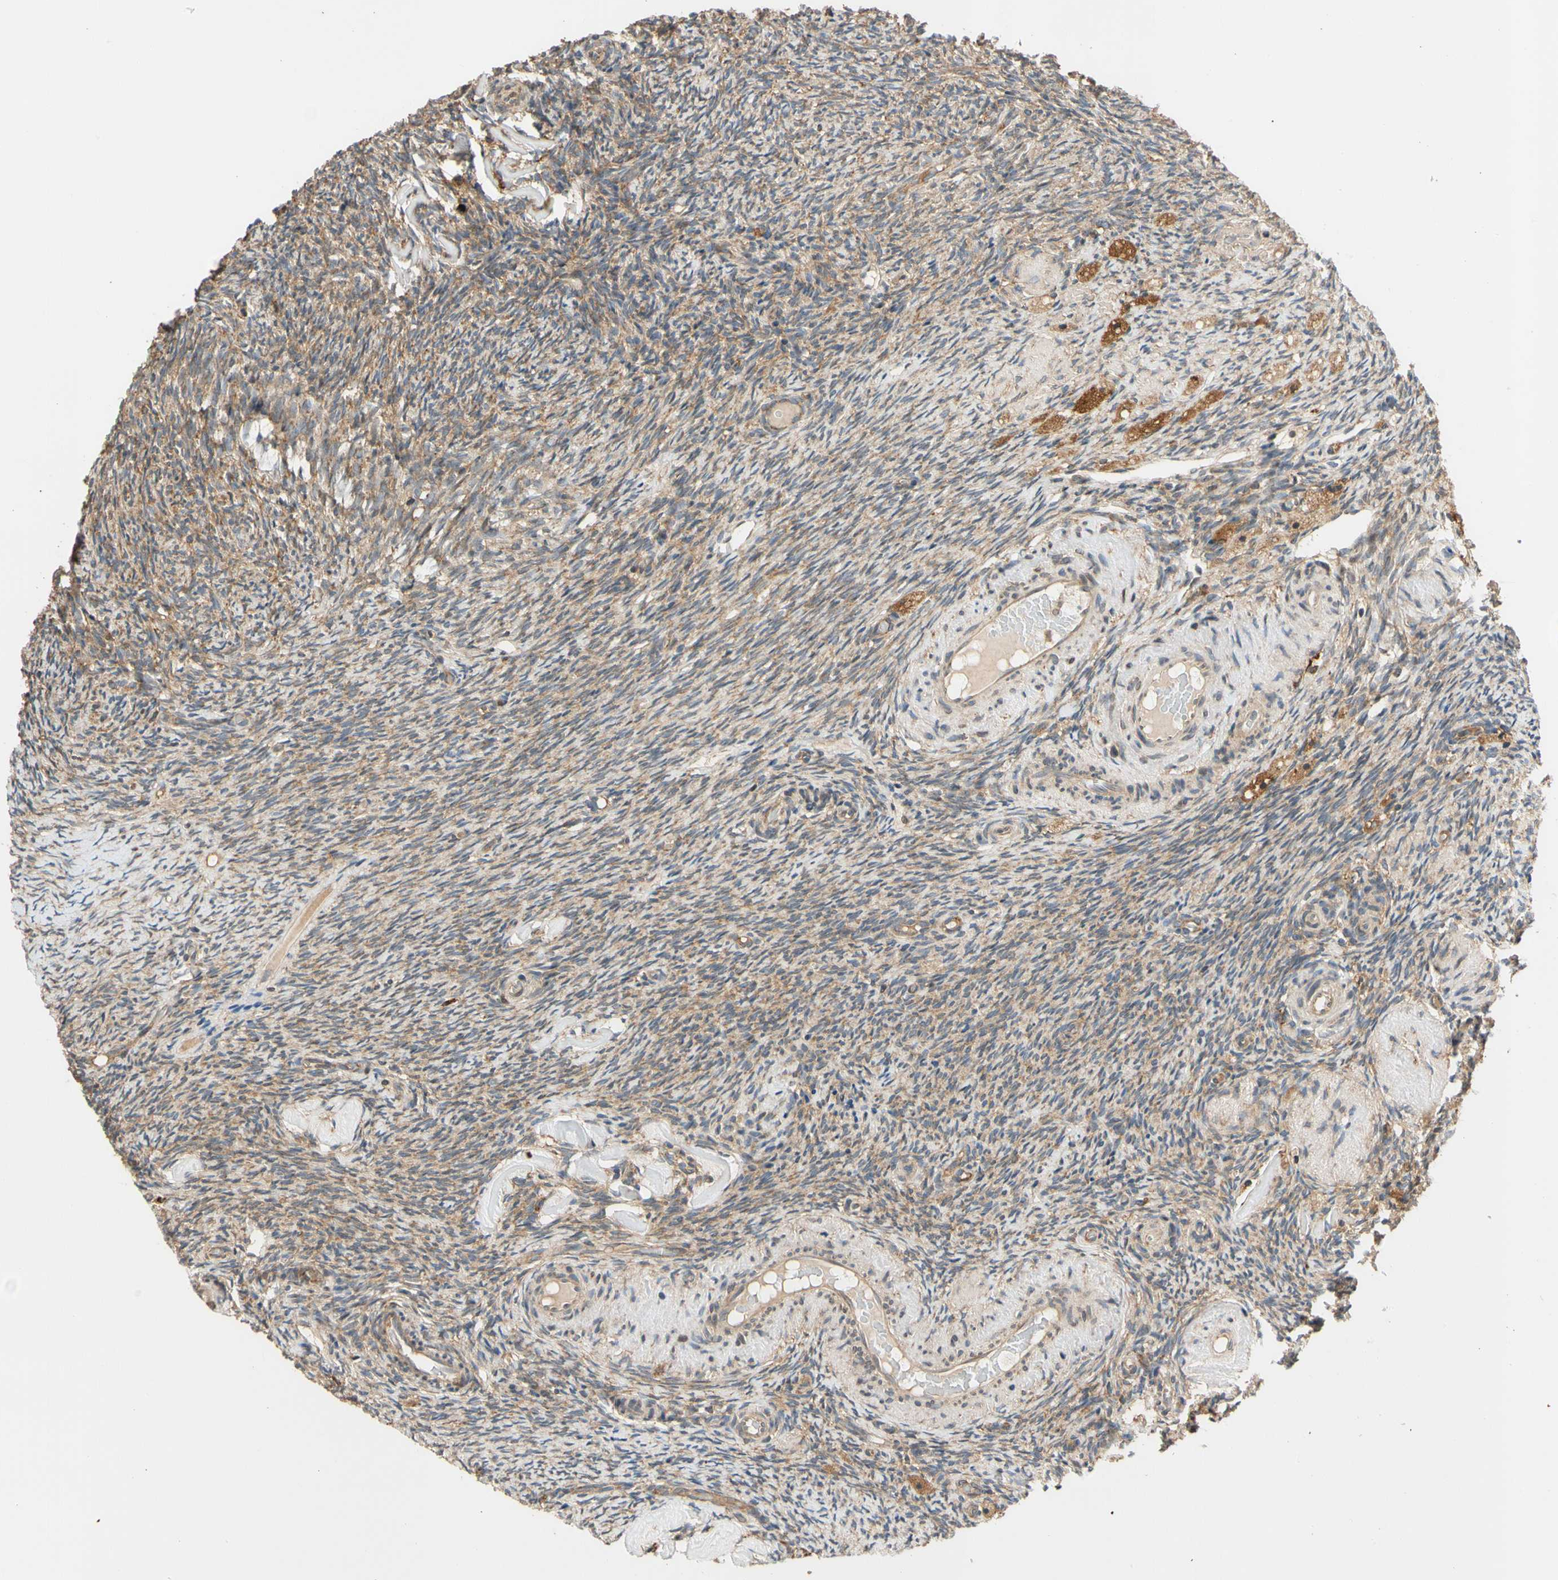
{"staining": {"intensity": "weak", "quantity": ">75%", "location": "cytoplasmic/membranous"}, "tissue": "ovary", "cell_type": "Follicle cells", "image_type": "normal", "snomed": [{"axis": "morphology", "description": "Normal tissue, NOS"}, {"axis": "topography", "description": "Ovary"}], "caption": "IHC (DAB) staining of benign human ovary reveals weak cytoplasmic/membranous protein staining in about >75% of follicle cells.", "gene": "ANKHD1", "patient": {"sex": "female", "age": 60}}